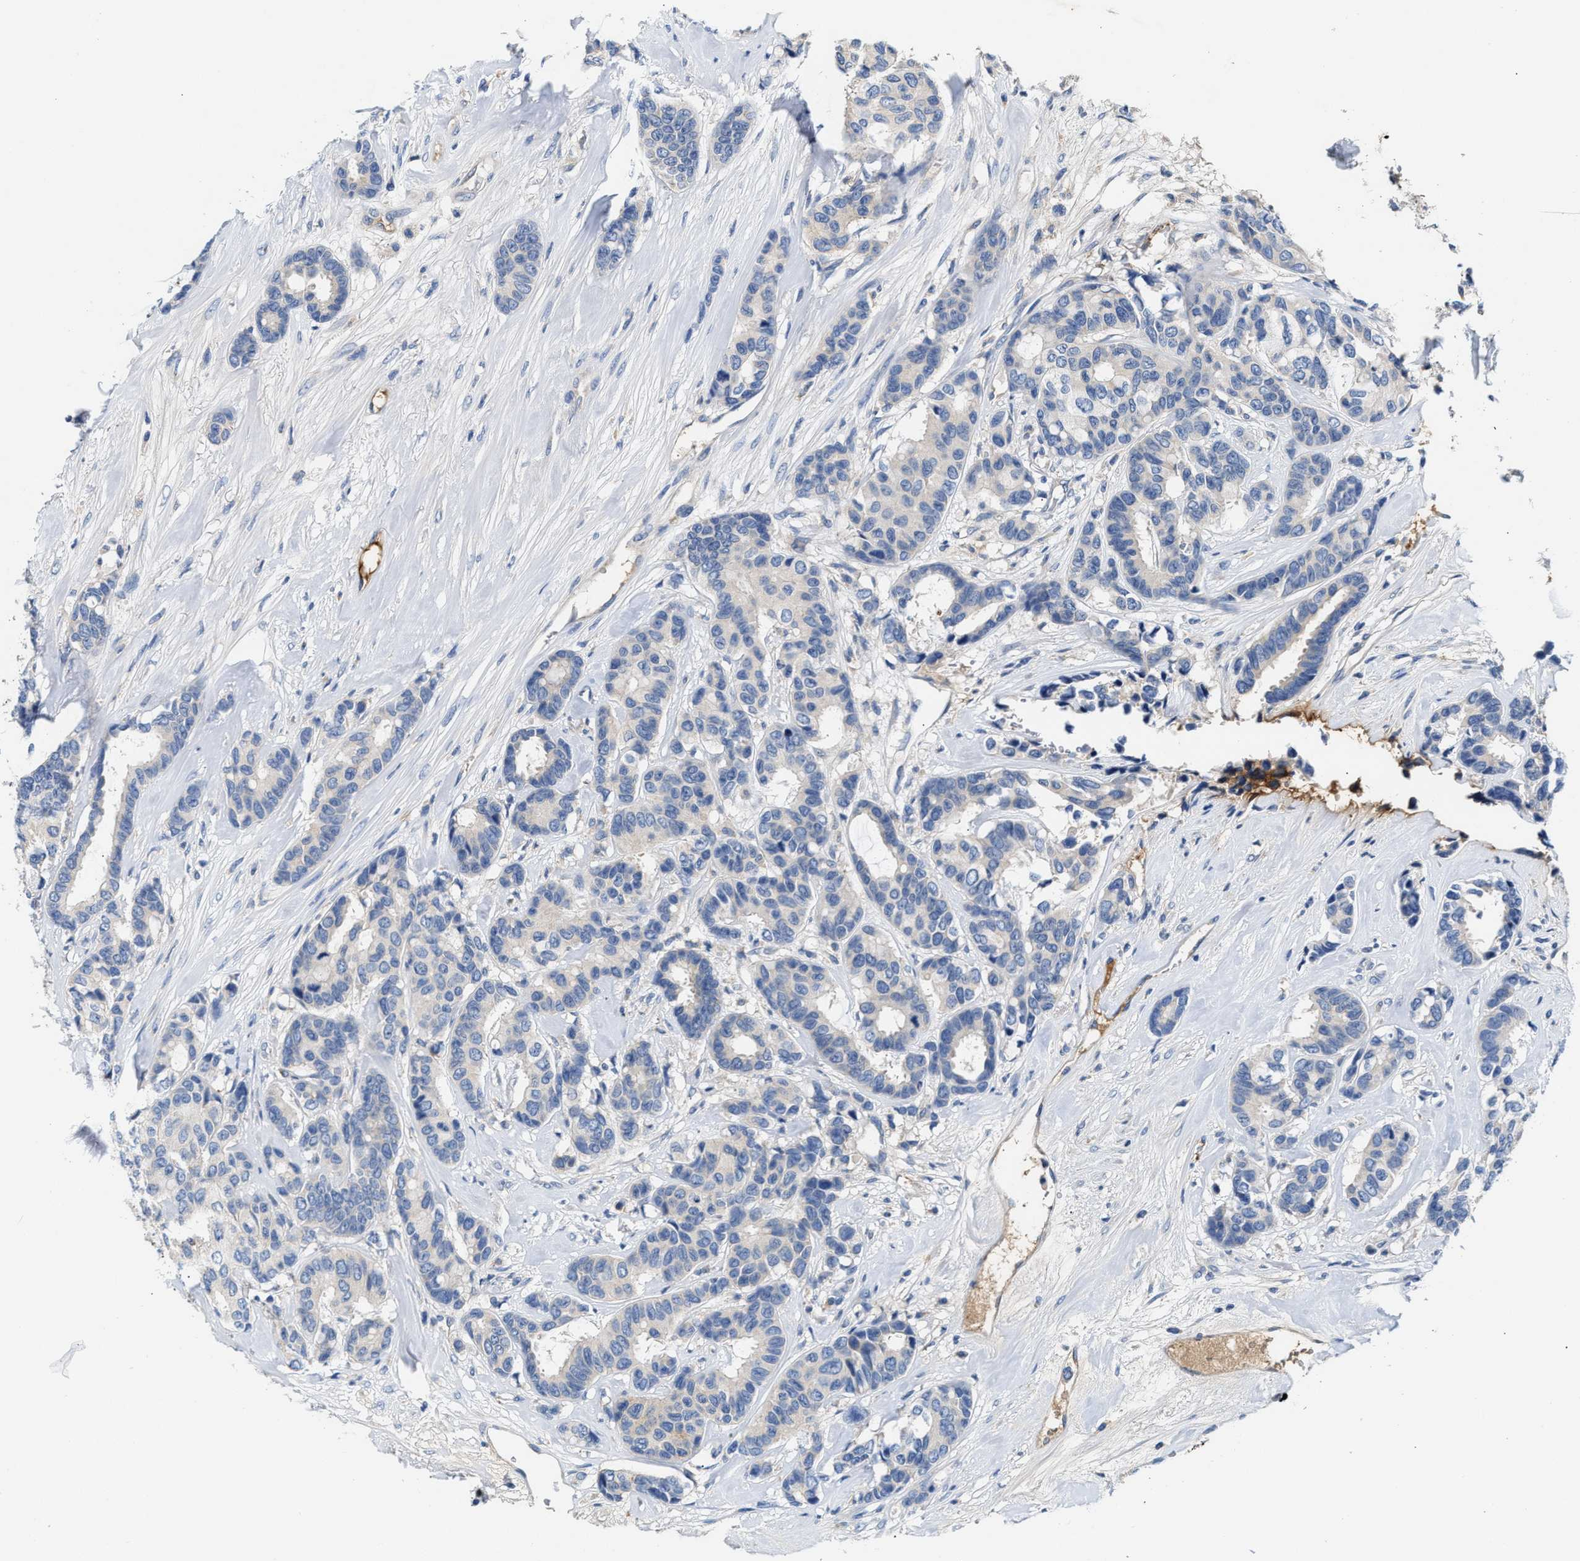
{"staining": {"intensity": "negative", "quantity": "none", "location": "none"}, "tissue": "breast cancer", "cell_type": "Tumor cells", "image_type": "cancer", "snomed": [{"axis": "morphology", "description": "Duct carcinoma"}, {"axis": "topography", "description": "Breast"}], "caption": "DAB immunohistochemical staining of breast cancer (infiltrating ductal carcinoma) reveals no significant positivity in tumor cells. (Immunohistochemistry (ihc), brightfield microscopy, high magnification).", "gene": "TUT7", "patient": {"sex": "female", "age": 87}}